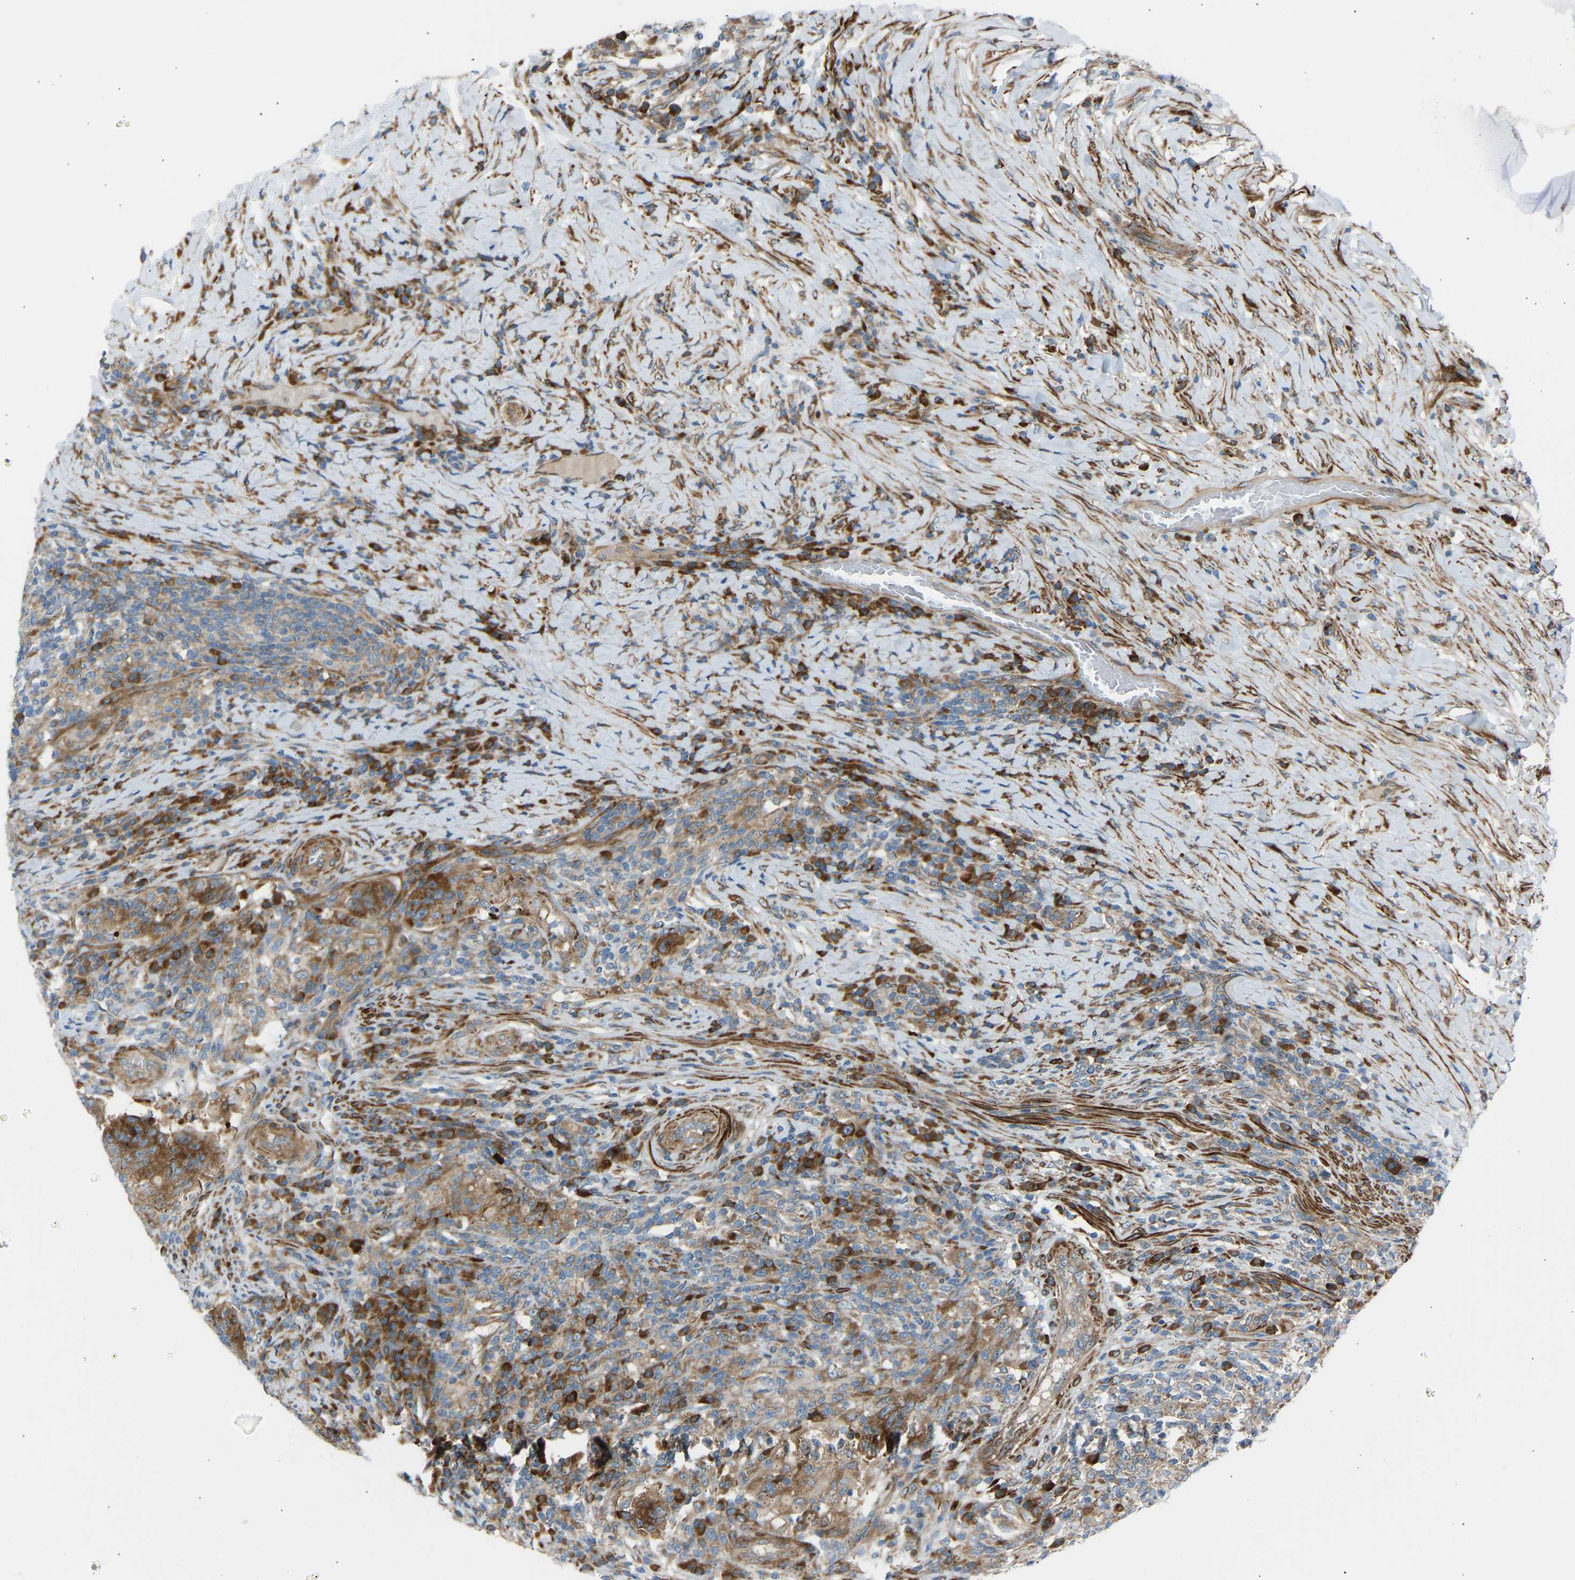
{"staining": {"intensity": "moderate", "quantity": ">75%", "location": "cytoplasmic/membranous"}, "tissue": "colorectal cancer", "cell_type": "Tumor cells", "image_type": "cancer", "snomed": [{"axis": "morphology", "description": "Normal tissue, NOS"}, {"axis": "morphology", "description": "Adenocarcinoma, NOS"}, {"axis": "topography", "description": "Colon"}], "caption": "Immunohistochemistry (IHC) staining of adenocarcinoma (colorectal), which displays medium levels of moderate cytoplasmic/membranous staining in about >75% of tumor cells indicating moderate cytoplasmic/membranous protein expression. The staining was performed using DAB (3,3'-diaminobenzidine) (brown) for protein detection and nuclei were counterstained in hematoxylin (blue).", "gene": "VPS41", "patient": {"sex": "female", "age": 75}}